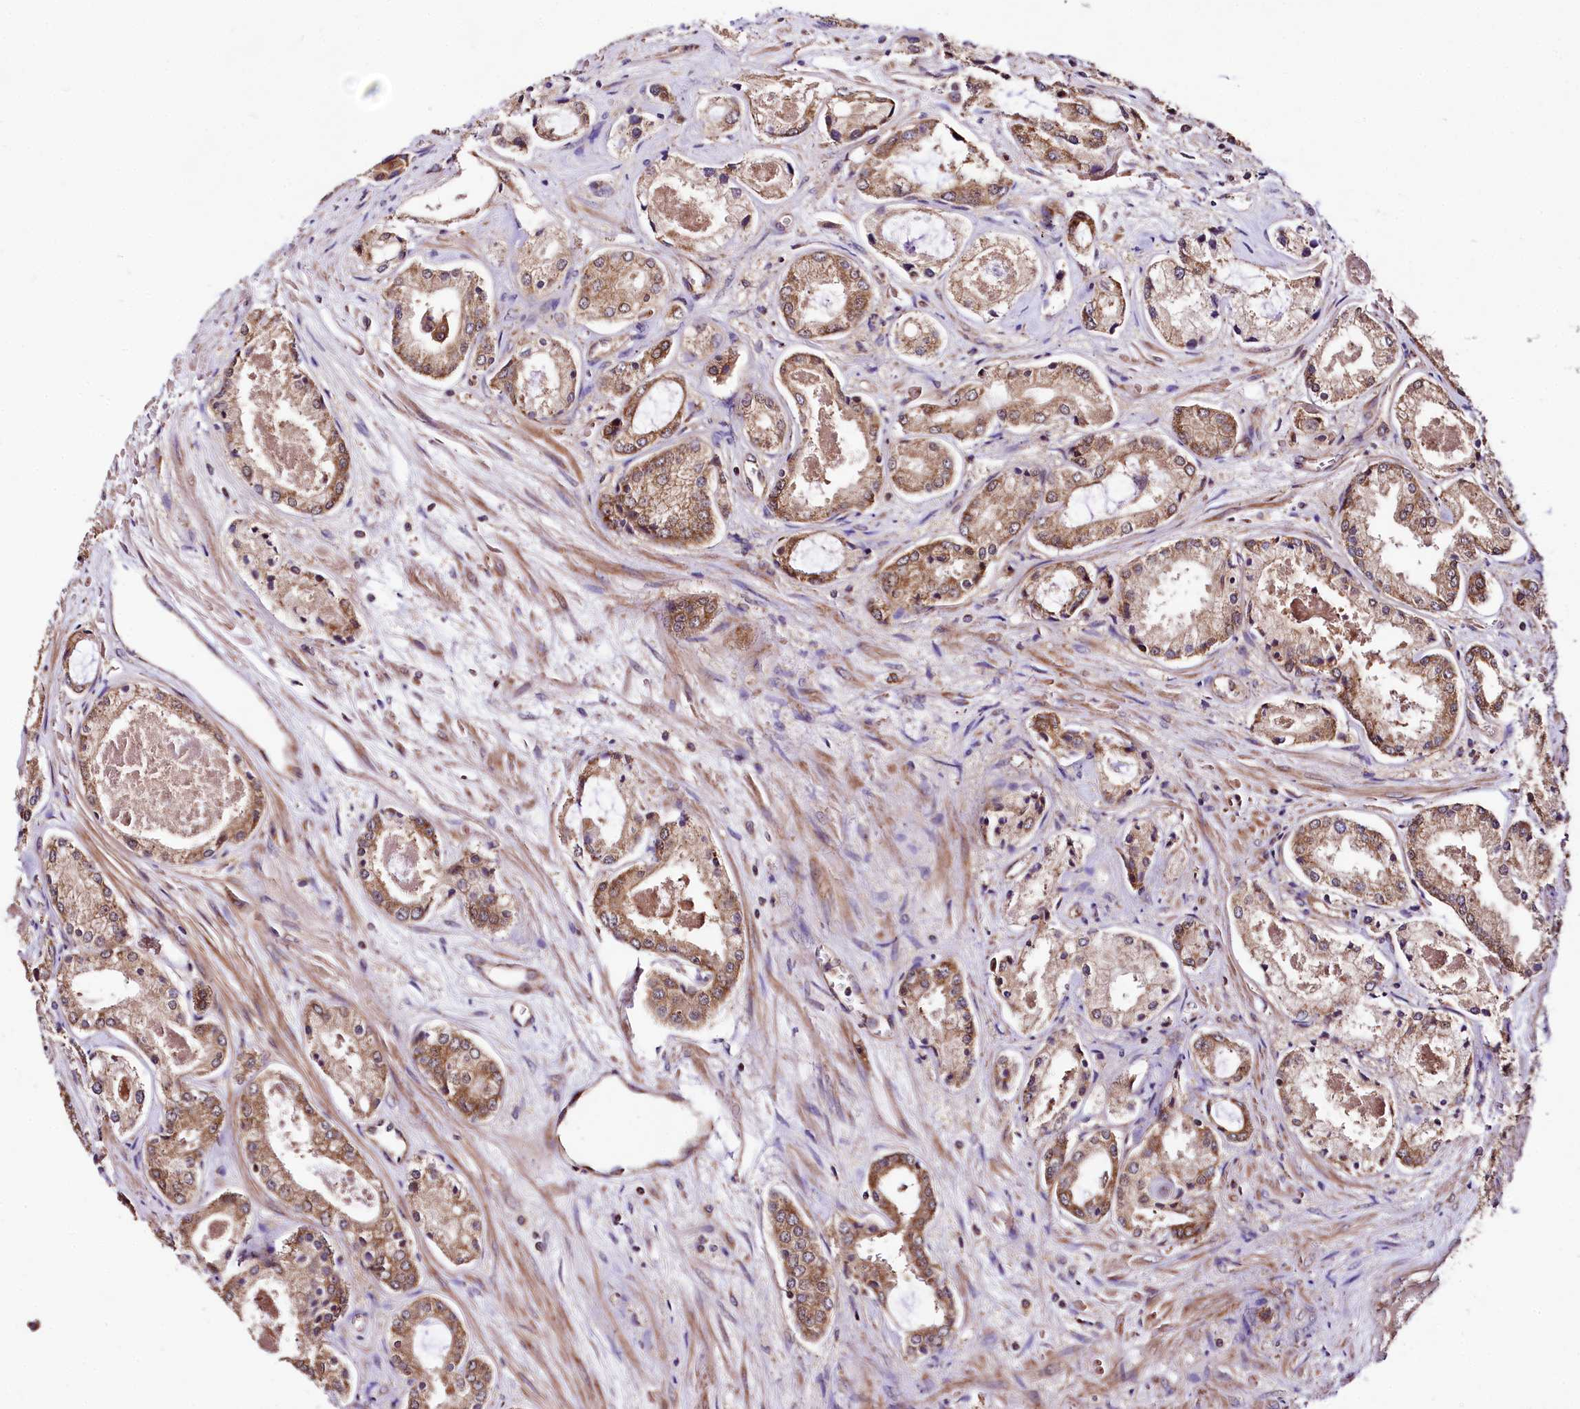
{"staining": {"intensity": "moderate", "quantity": ">75%", "location": "cytoplasmic/membranous"}, "tissue": "prostate cancer", "cell_type": "Tumor cells", "image_type": "cancer", "snomed": [{"axis": "morphology", "description": "Adenocarcinoma, Low grade"}, {"axis": "topography", "description": "Prostate"}], "caption": "Low-grade adenocarcinoma (prostate) stained with a brown dye demonstrates moderate cytoplasmic/membranous positive positivity in about >75% of tumor cells.", "gene": "LRSAM1", "patient": {"sex": "male", "age": 68}}